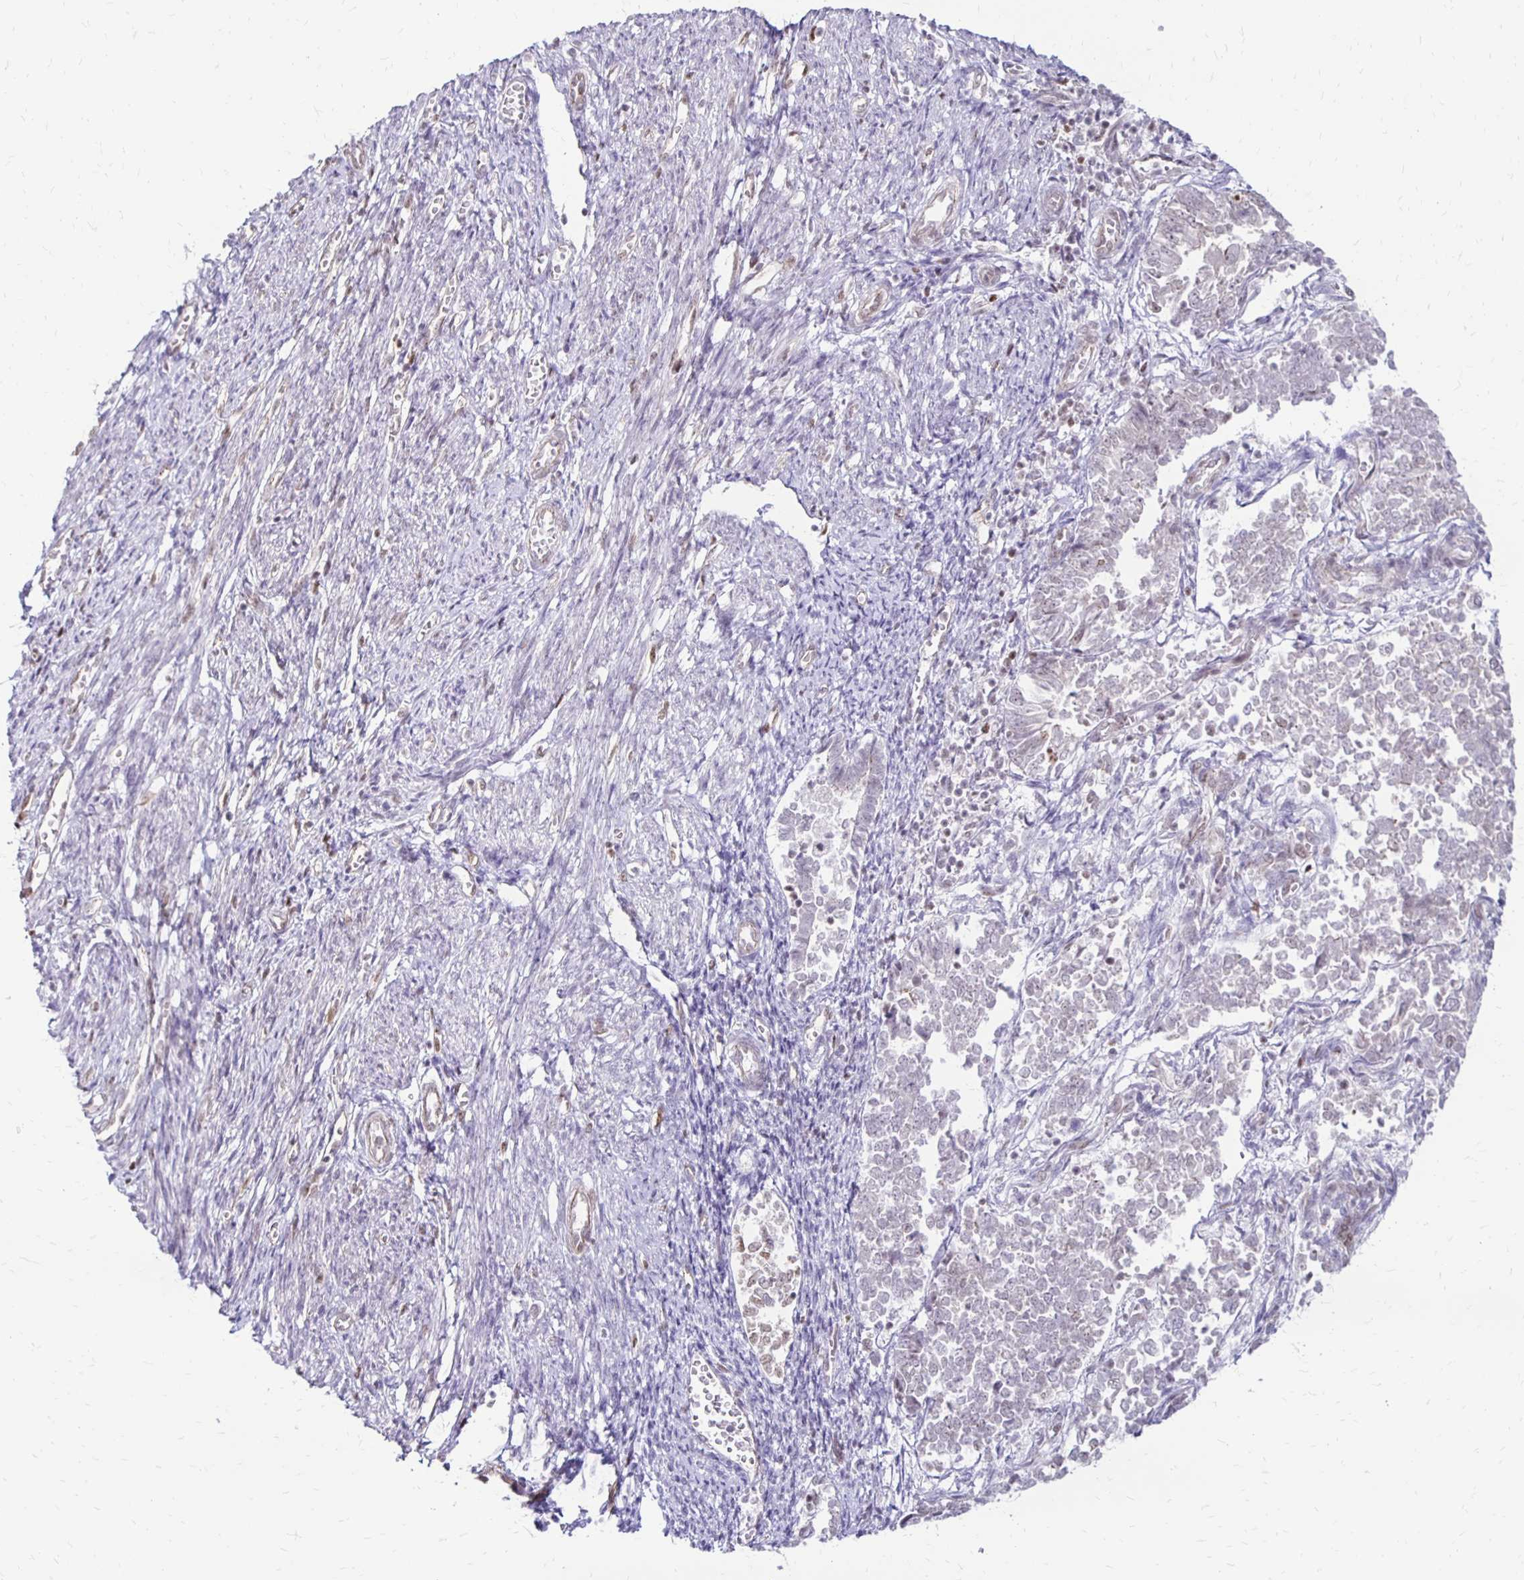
{"staining": {"intensity": "negative", "quantity": "none", "location": "none"}, "tissue": "endometrial cancer", "cell_type": "Tumor cells", "image_type": "cancer", "snomed": [{"axis": "morphology", "description": "Adenocarcinoma, NOS"}, {"axis": "topography", "description": "Endometrium"}], "caption": "This is a histopathology image of IHC staining of endometrial cancer, which shows no positivity in tumor cells. Brightfield microscopy of immunohistochemistry (IHC) stained with DAB (3,3'-diaminobenzidine) (brown) and hematoxylin (blue), captured at high magnification.", "gene": "DDB2", "patient": {"sex": "female", "age": 65}}